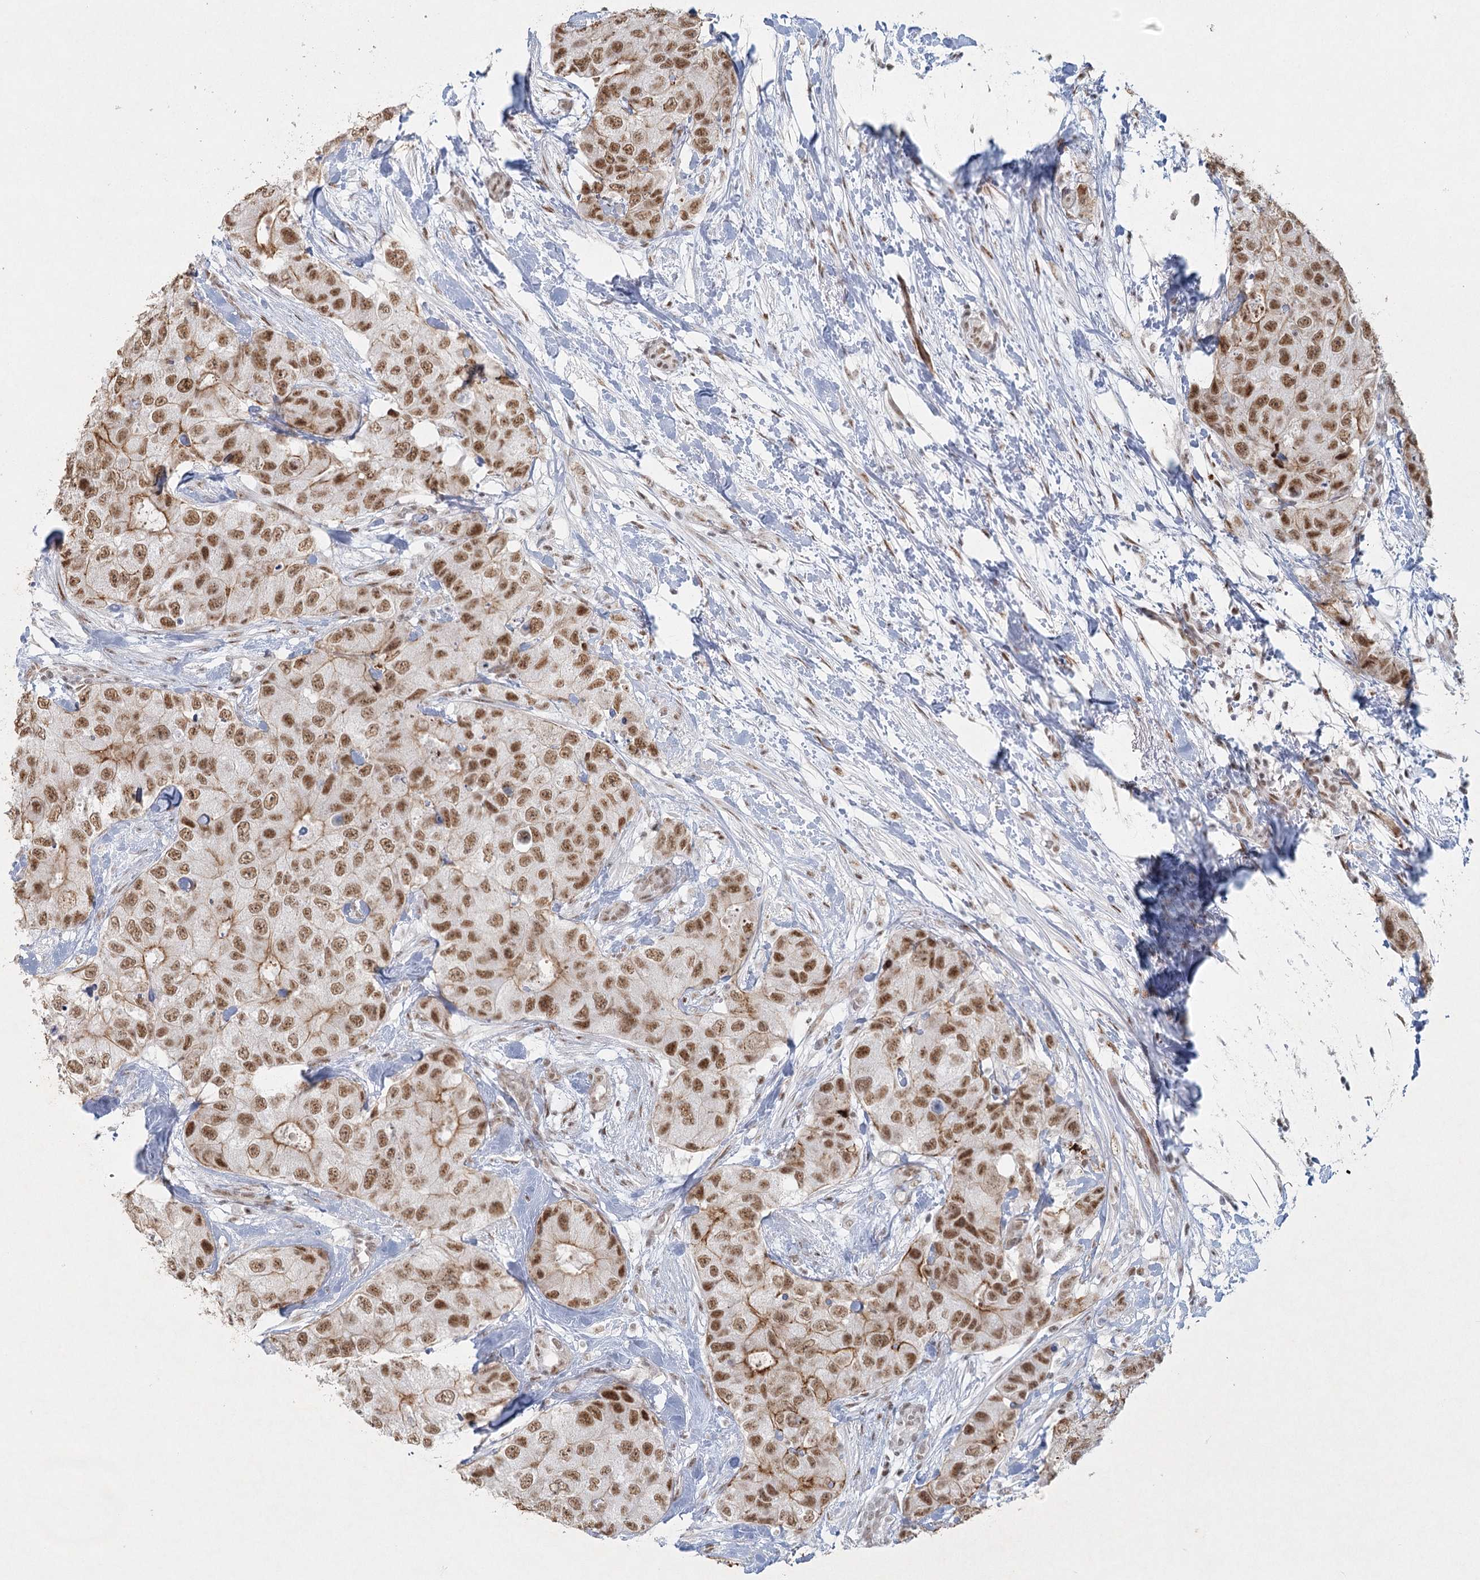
{"staining": {"intensity": "moderate", "quantity": ">75%", "location": "cytoplasmic/membranous,nuclear"}, "tissue": "breast cancer", "cell_type": "Tumor cells", "image_type": "cancer", "snomed": [{"axis": "morphology", "description": "Duct carcinoma"}, {"axis": "topography", "description": "Breast"}], "caption": "Brown immunohistochemical staining in breast infiltrating ductal carcinoma reveals moderate cytoplasmic/membranous and nuclear expression in approximately >75% of tumor cells.", "gene": "U2SURP", "patient": {"sex": "female", "age": 62}}